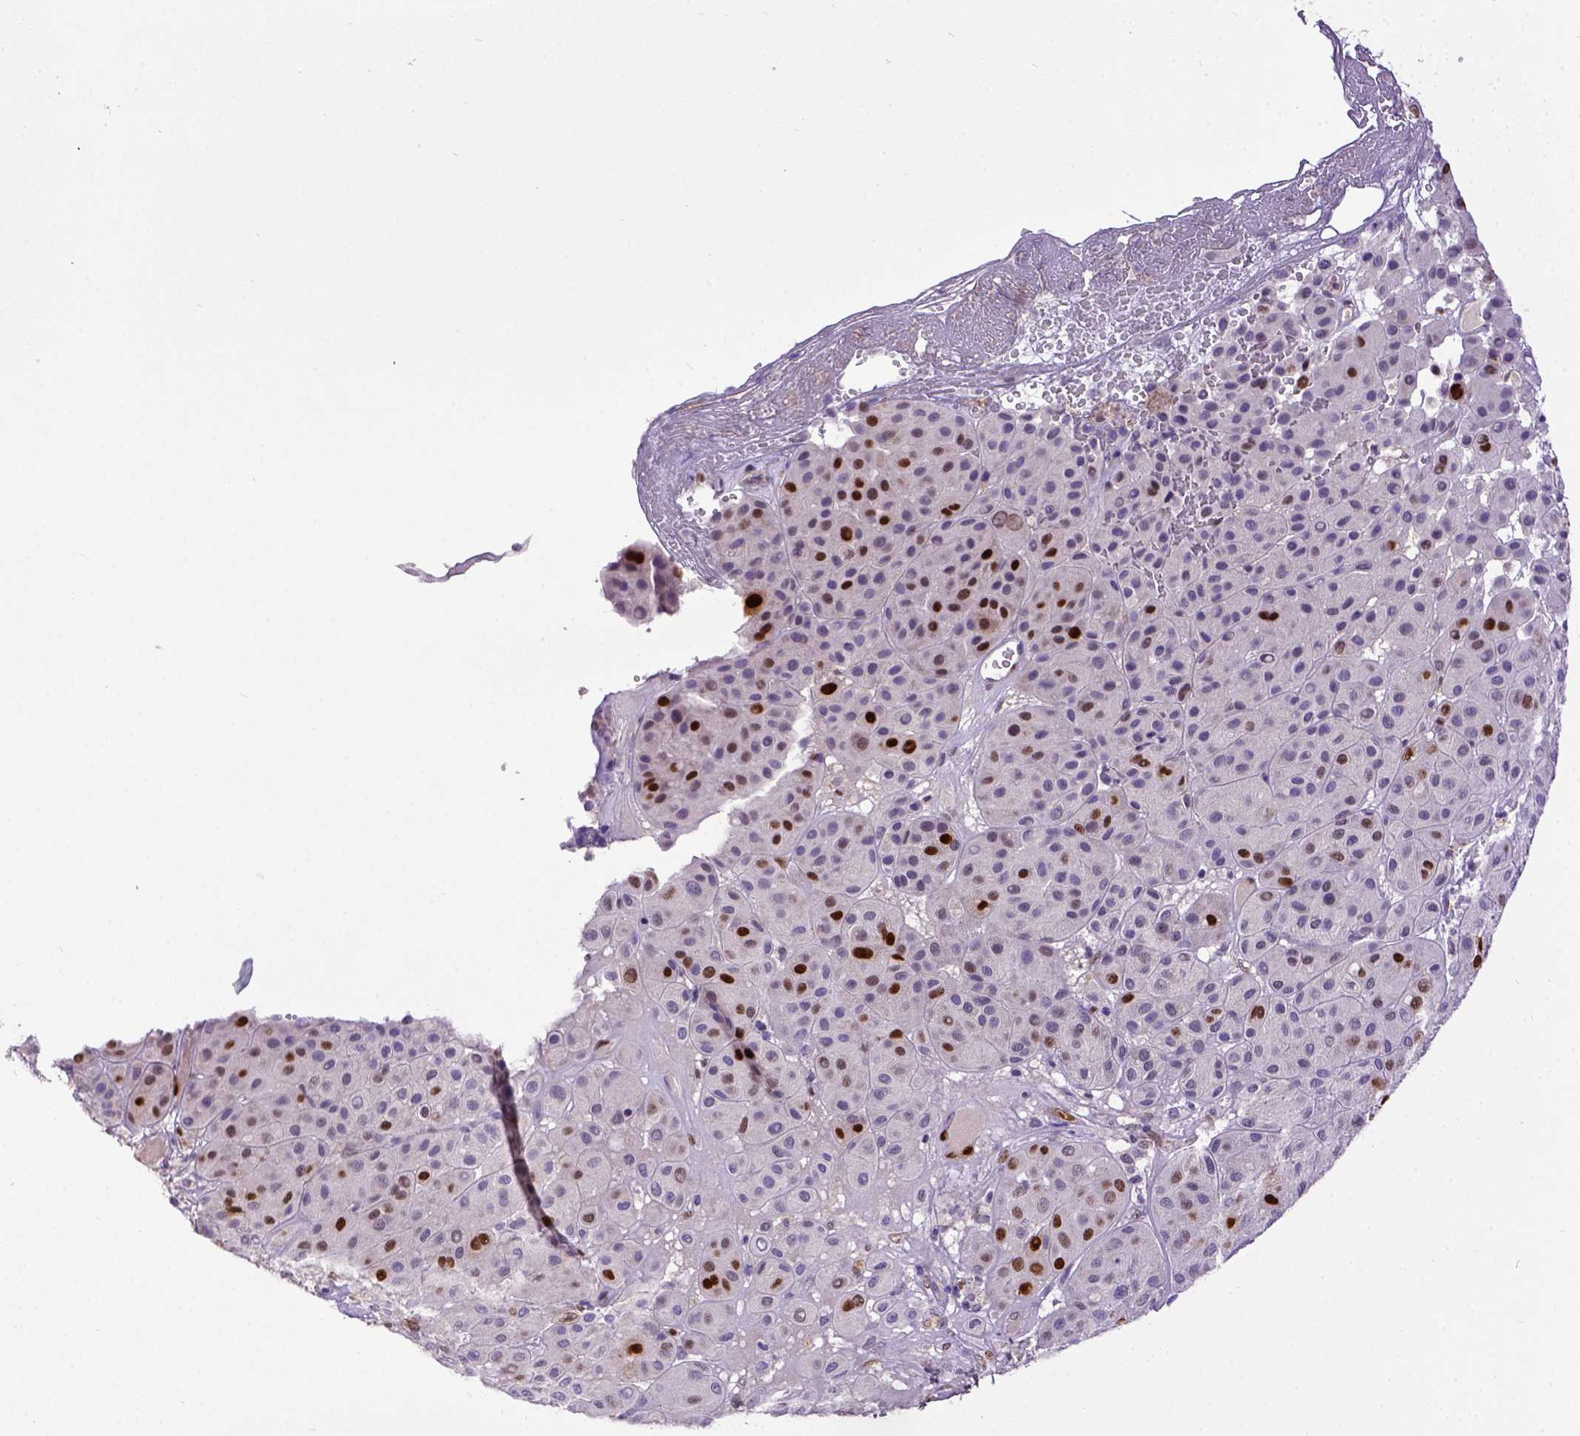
{"staining": {"intensity": "strong", "quantity": "<25%", "location": "nuclear"}, "tissue": "melanoma", "cell_type": "Tumor cells", "image_type": "cancer", "snomed": [{"axis": "morphology", "description": "Malignant melanoma, Metastatic site"}, {"axis": "topography", "description": "Smooth muscle"}], "caption": "This micrograph demonstrates melanoma stained with immunohistochemistry to label a protein in brown. The nuclear of tumor cells show strong positivity for the protein. Nuclei are counter-stained blue.", "gene": "CDKN1A", "patient": {"sex": "male", "age": 41}}